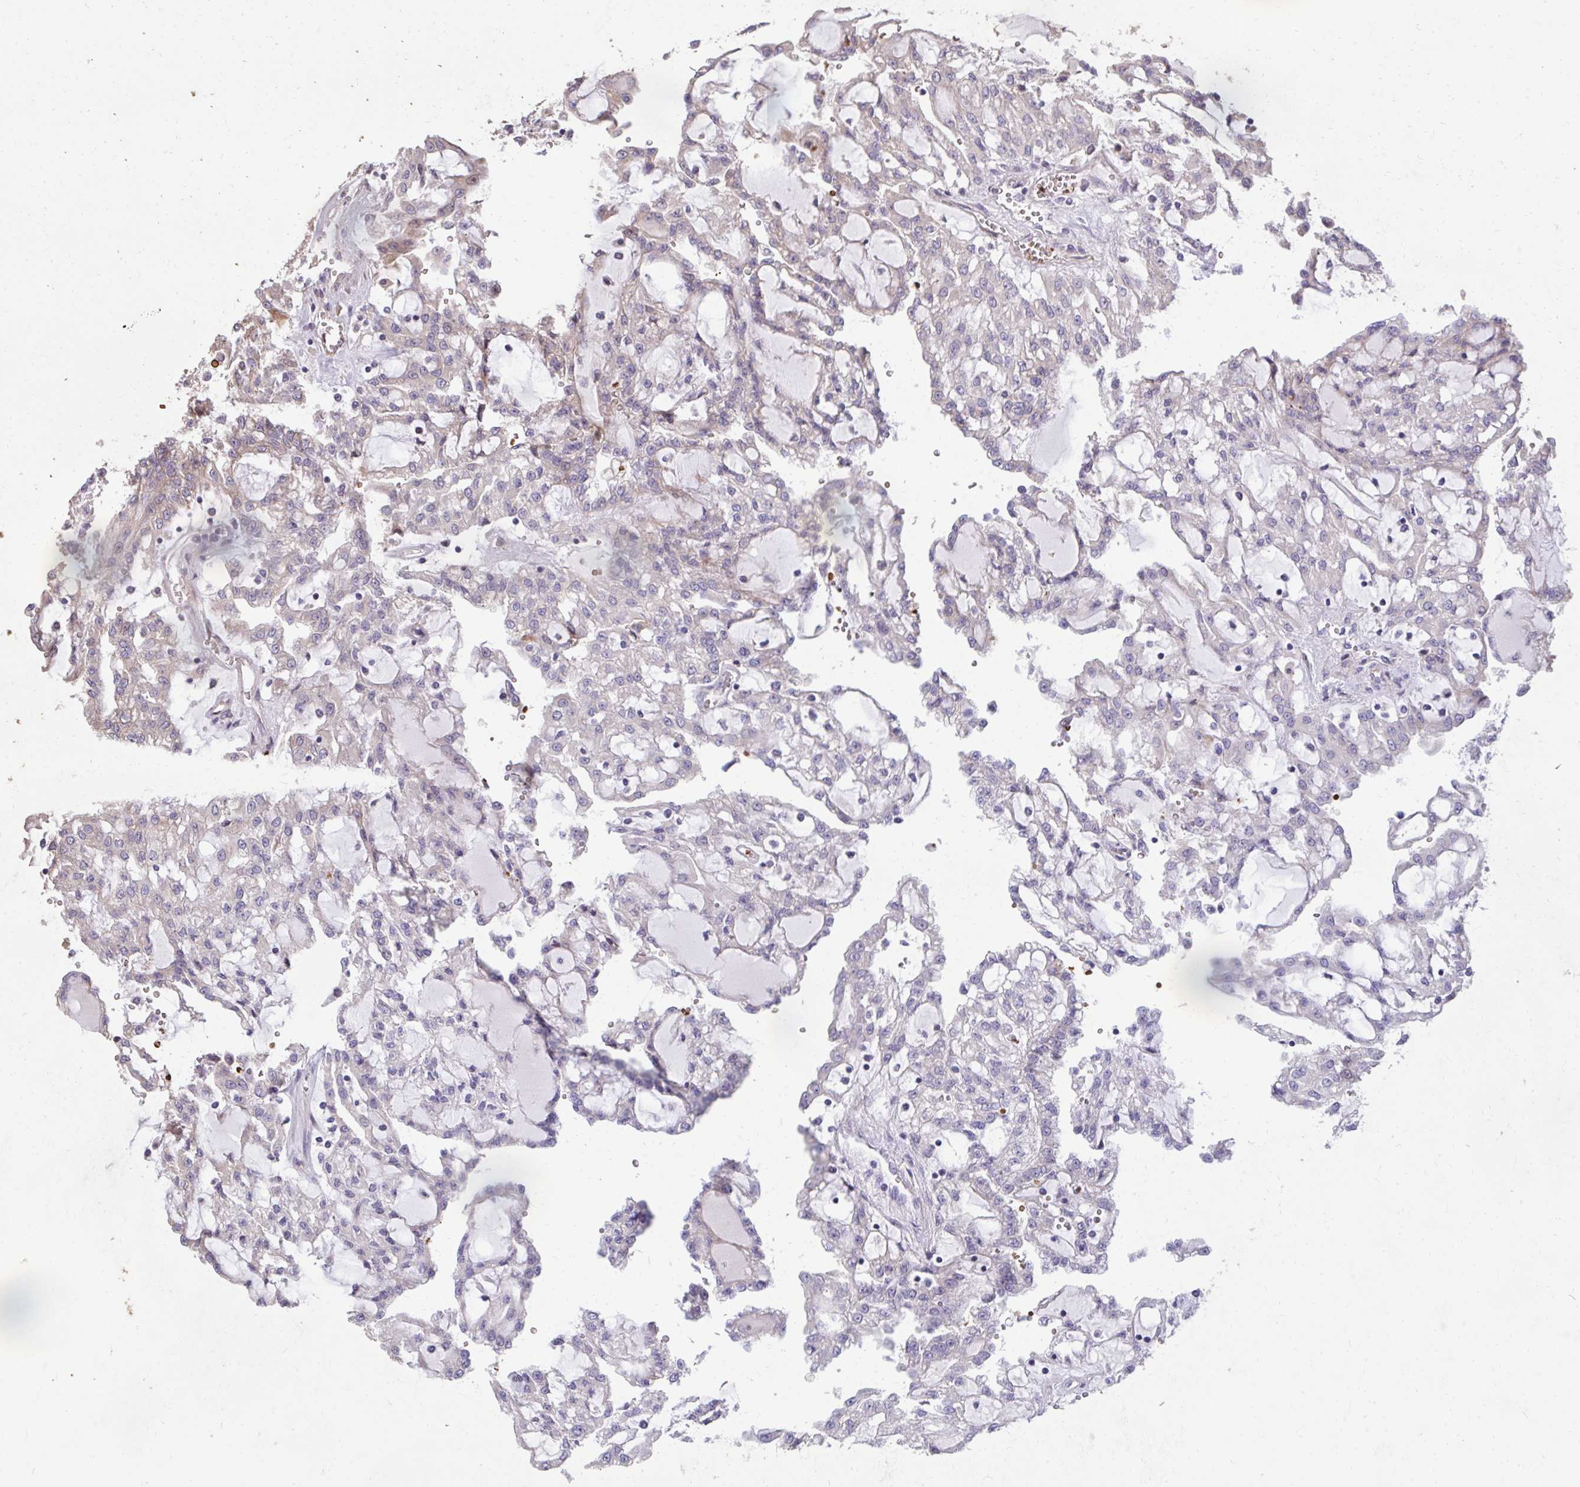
{"staining": {"intensity": "negative", "quantity": "none", "location": "none"}, "tissue": "renal cancer", "cell_type": "Tumor cells", "image_type": "cancer", "snomed": [{"axis": "morphology", "description": "Adenocarcinoma, NOS"}, {"axis": "topography", "description": "Kidney"}], "caption": "A high-resolution photomicrograph shows IHC staining of renal cancer, which displays no significant staining in tumor cells. (Brightfield microscopy of DAB IHC at high magnification).", "gene": "FIBCD1", "patient": {"sex": "male", "age": 63}}